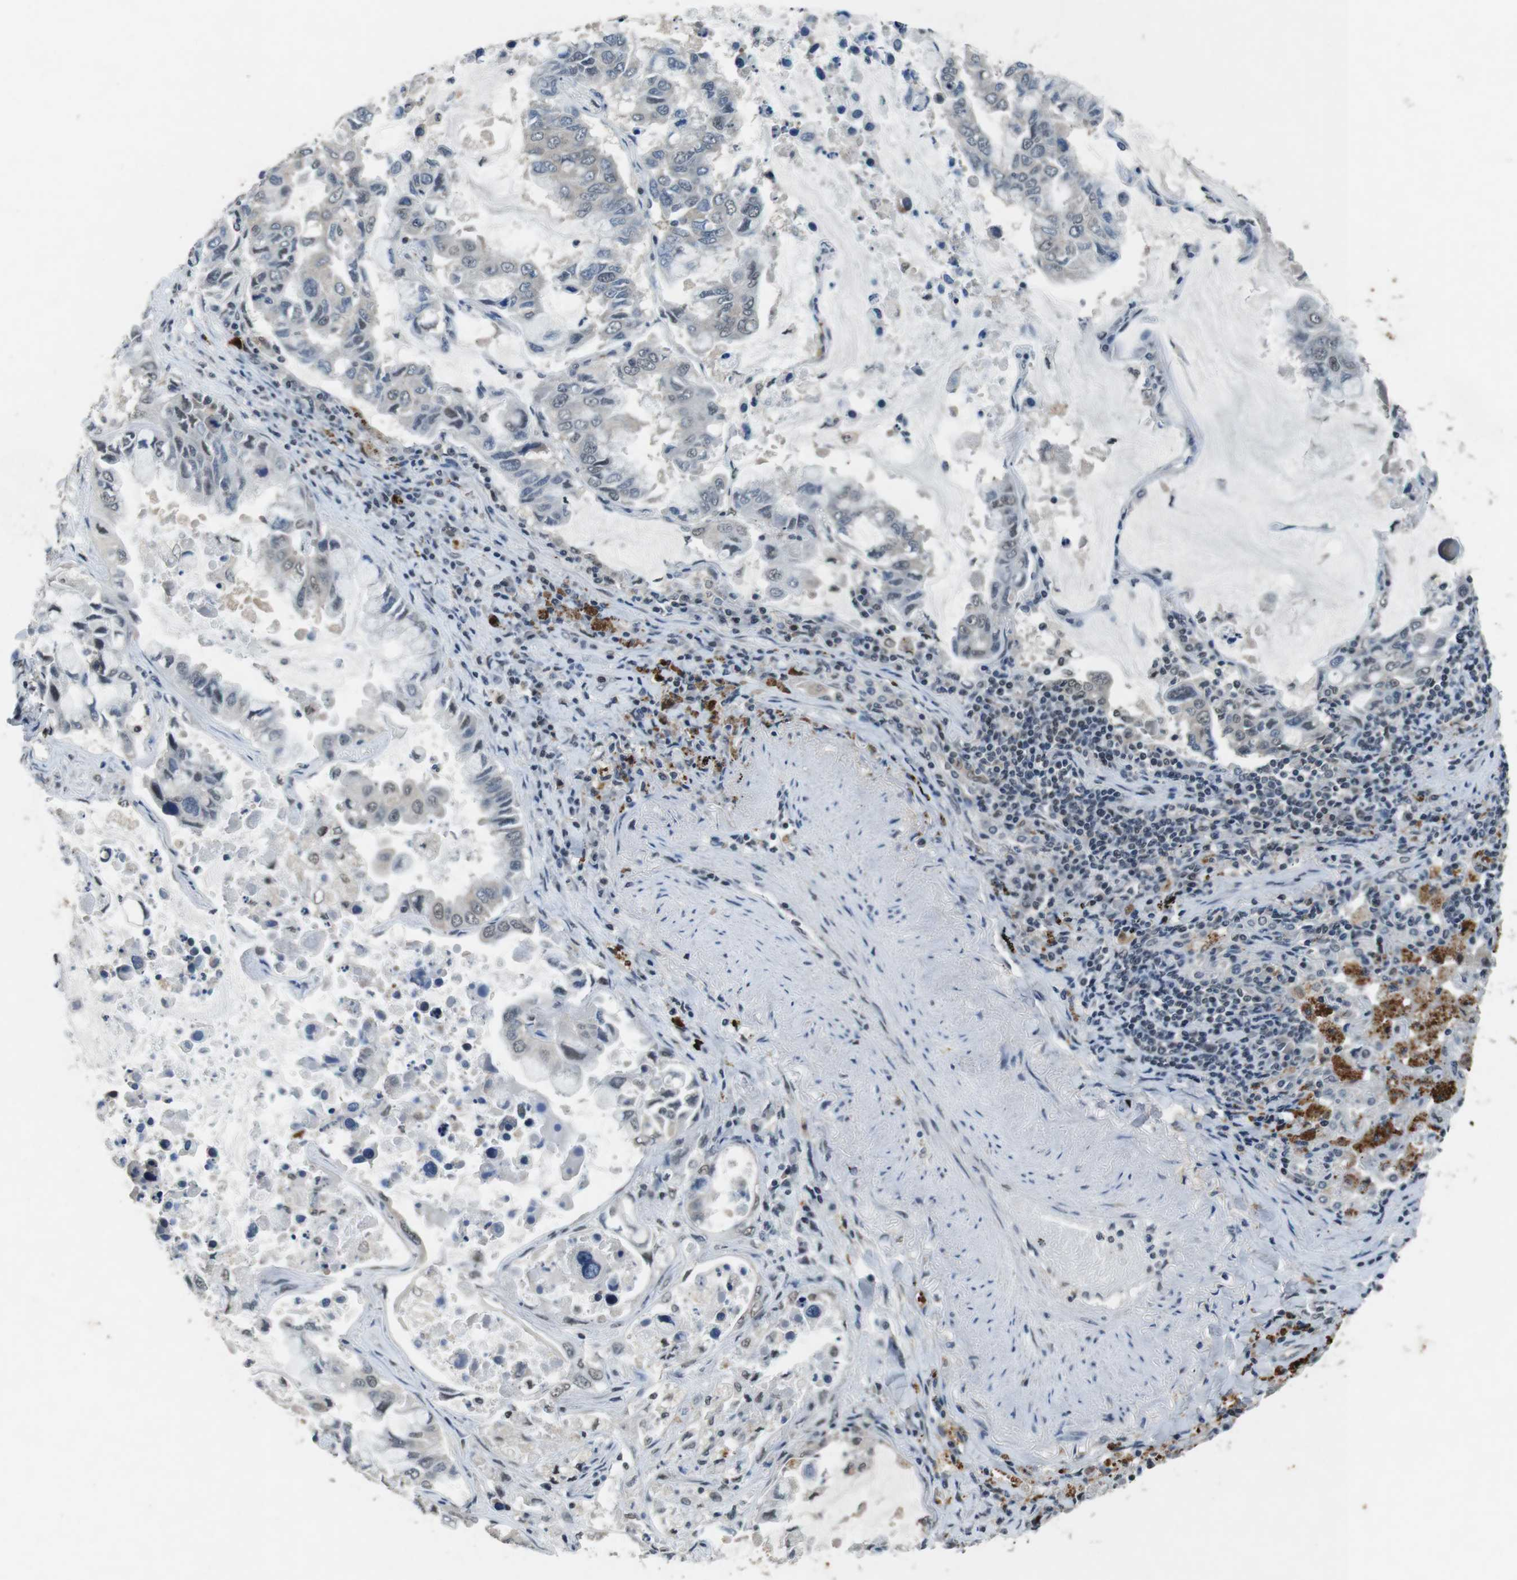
{"staining": {"intensity": "weak", "quantity": "<25%", "location": "nuclear"}, "tissue": "lung cancer", "cell_type": "Tumor cells", "image_type": "cancer", "snomed": [{"axis": "morphology", "description": "Adenocarcinoma, NOS"}, {"axis": "topography", "description": "Lung"}], "caption": "Tumor cells show no significant protein positivity in lung cancer.", "gene": "USP7", "patient": {"sex": "male", "age": 64}}